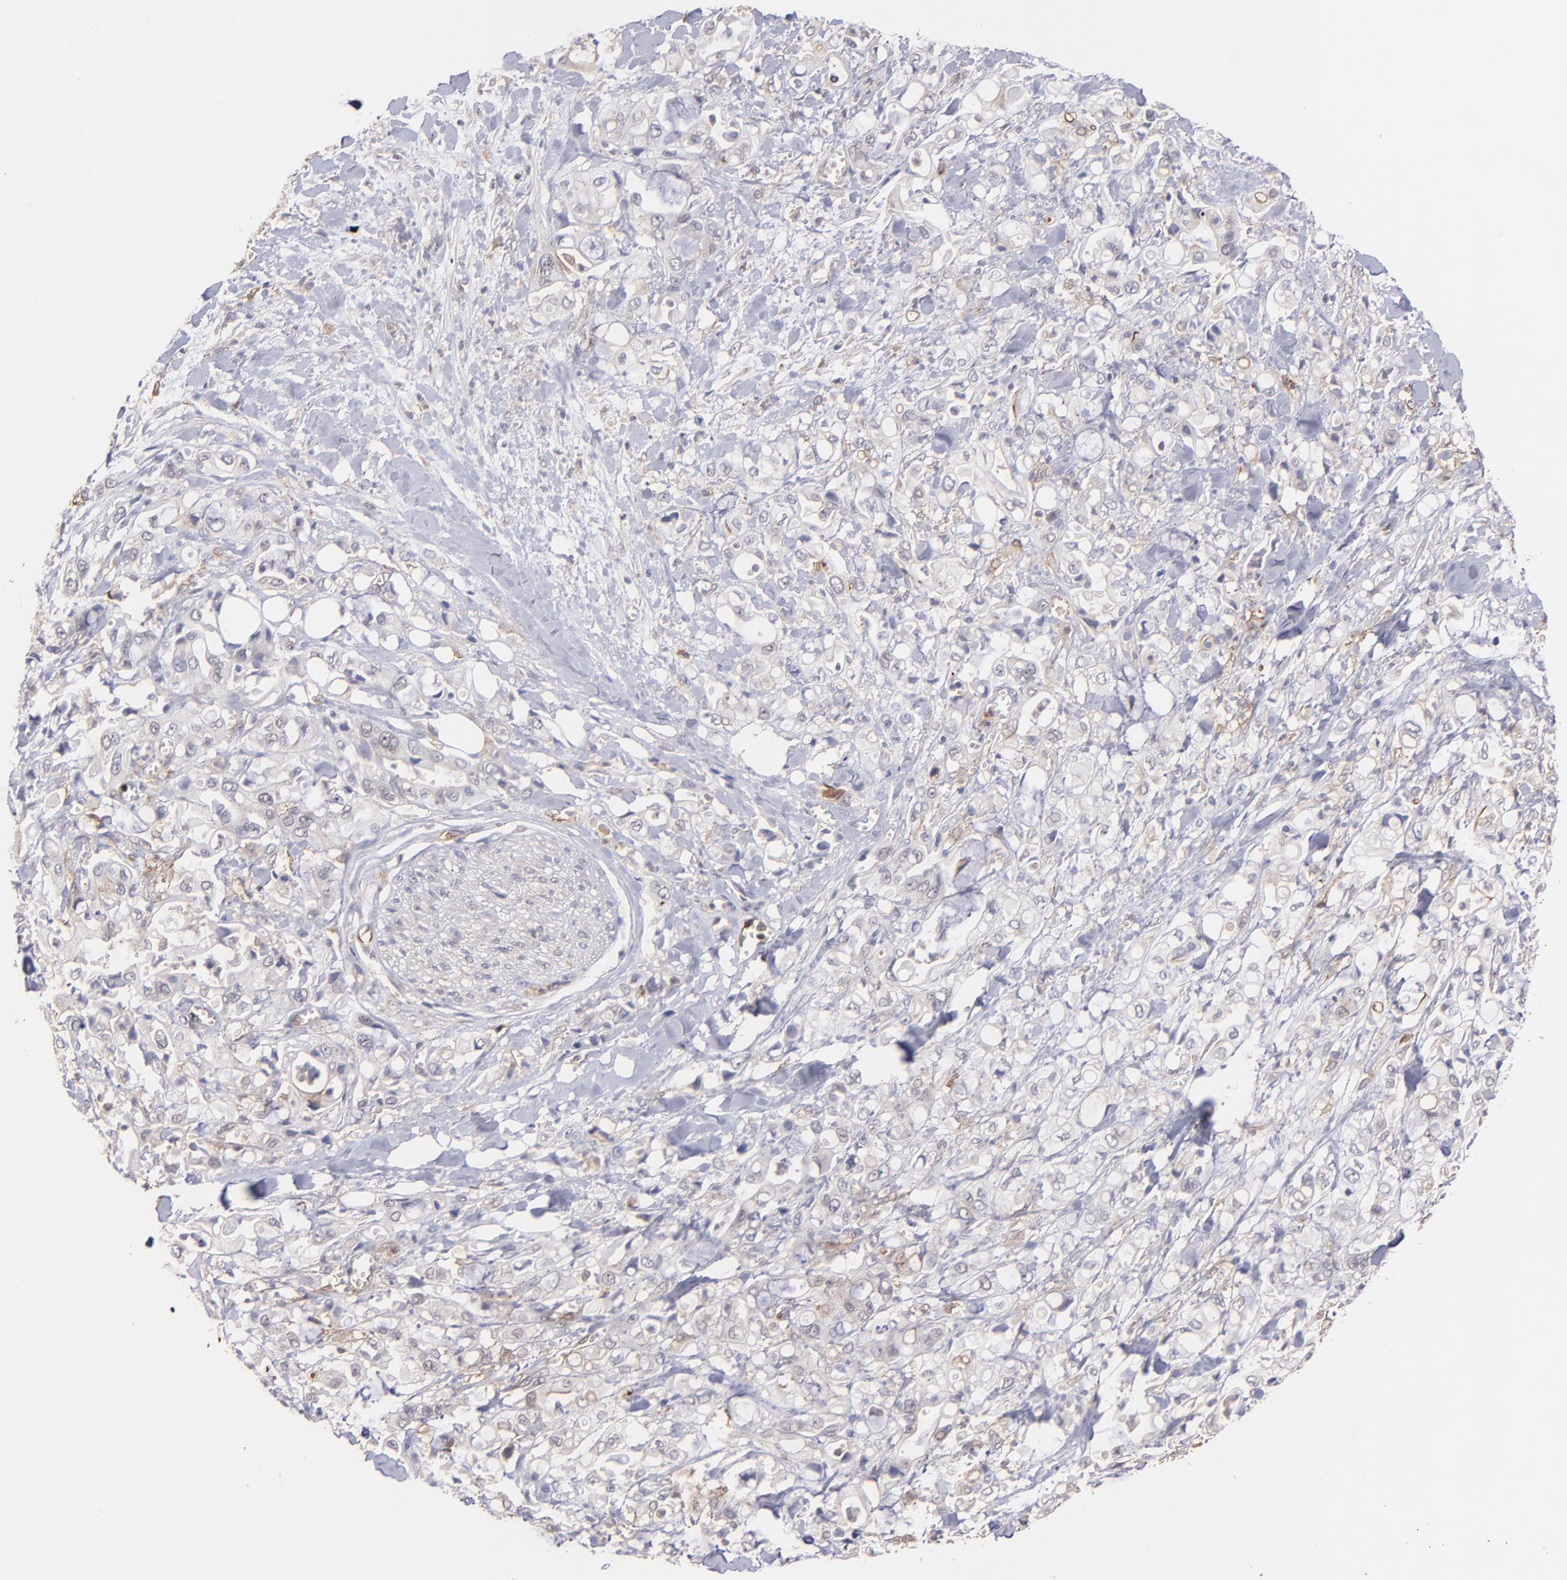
{"staining": {"intensity": "negative", "quantity": "none", "location": "none"}, "tissue": "pancreatic cancer", "cell_type": "Tumor cells", "image_type": "cancer", "snomed": [{"axis": "morphology", "description": "Adenocarcinoma, NOS"}, {"axis": "topography", "description": "Pancreas"}], "caption": "This is a photomicrograph of IHC staining of pancreatic adenocarcinoma, which shows no positivity in tumor cells.", "gene": "ICAM1", "patient": {"sex": "male", "age": 70}}